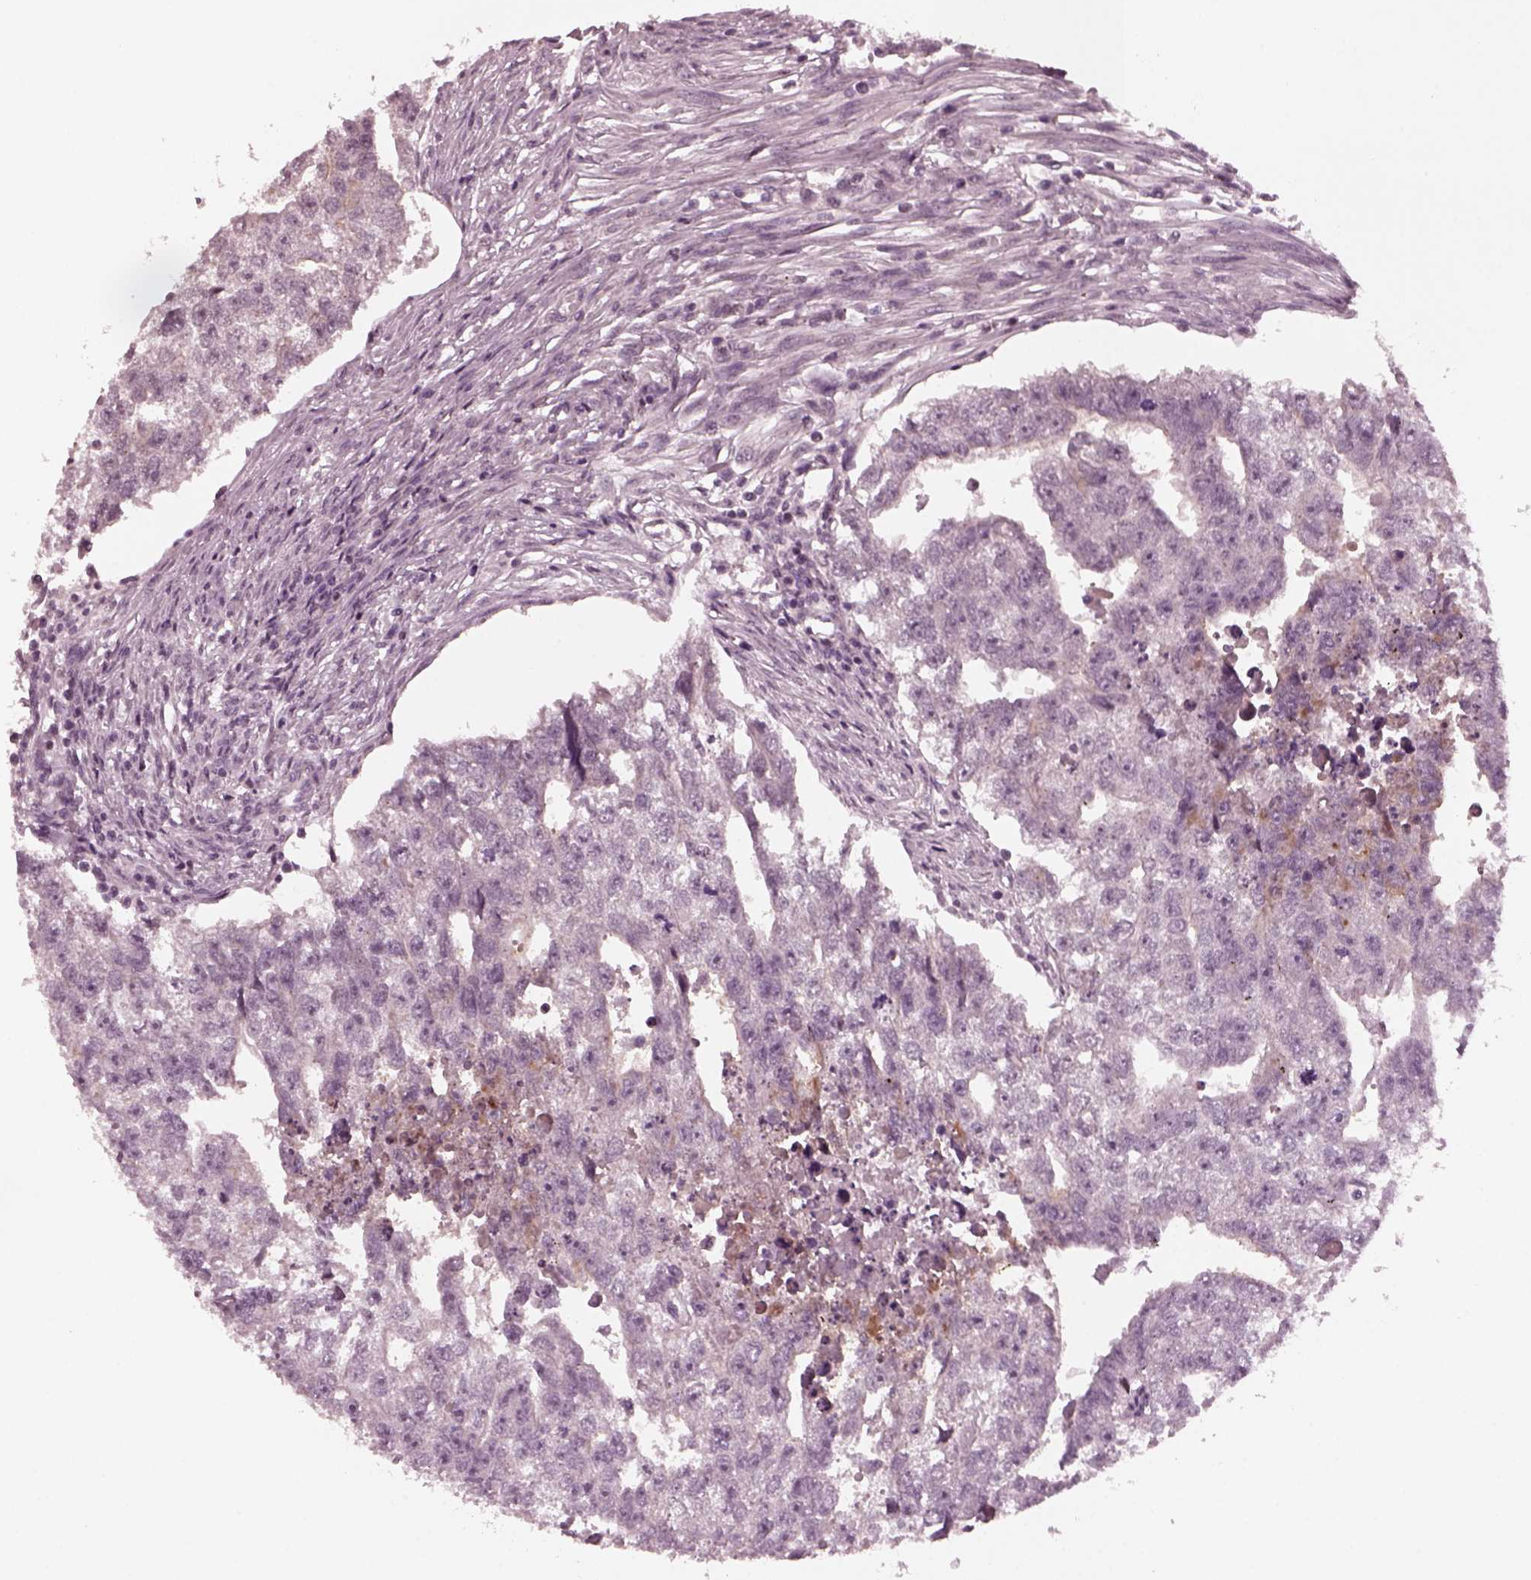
{"staining": {"intensity": "negative", "quantity": "none", "location": "none"}, "tissue": "testis cancer", "cell_type": "Tumor cells", "image_type": "cancer", "snomed": [{"axis": "morphology", "description": "Carcinoma, Embryonal, NOS"}, {"axis": "morphology", "description": "Teratoma, malignant, NOS"}, {"axis": "topography", "description": "Testis"}], "caption": "Immunohistochemistry (IHC) of human testis cancer displays no positivity in tumor cells.", "gene": "SAXO1", "patient": {"sex": "male", "age": 44}}